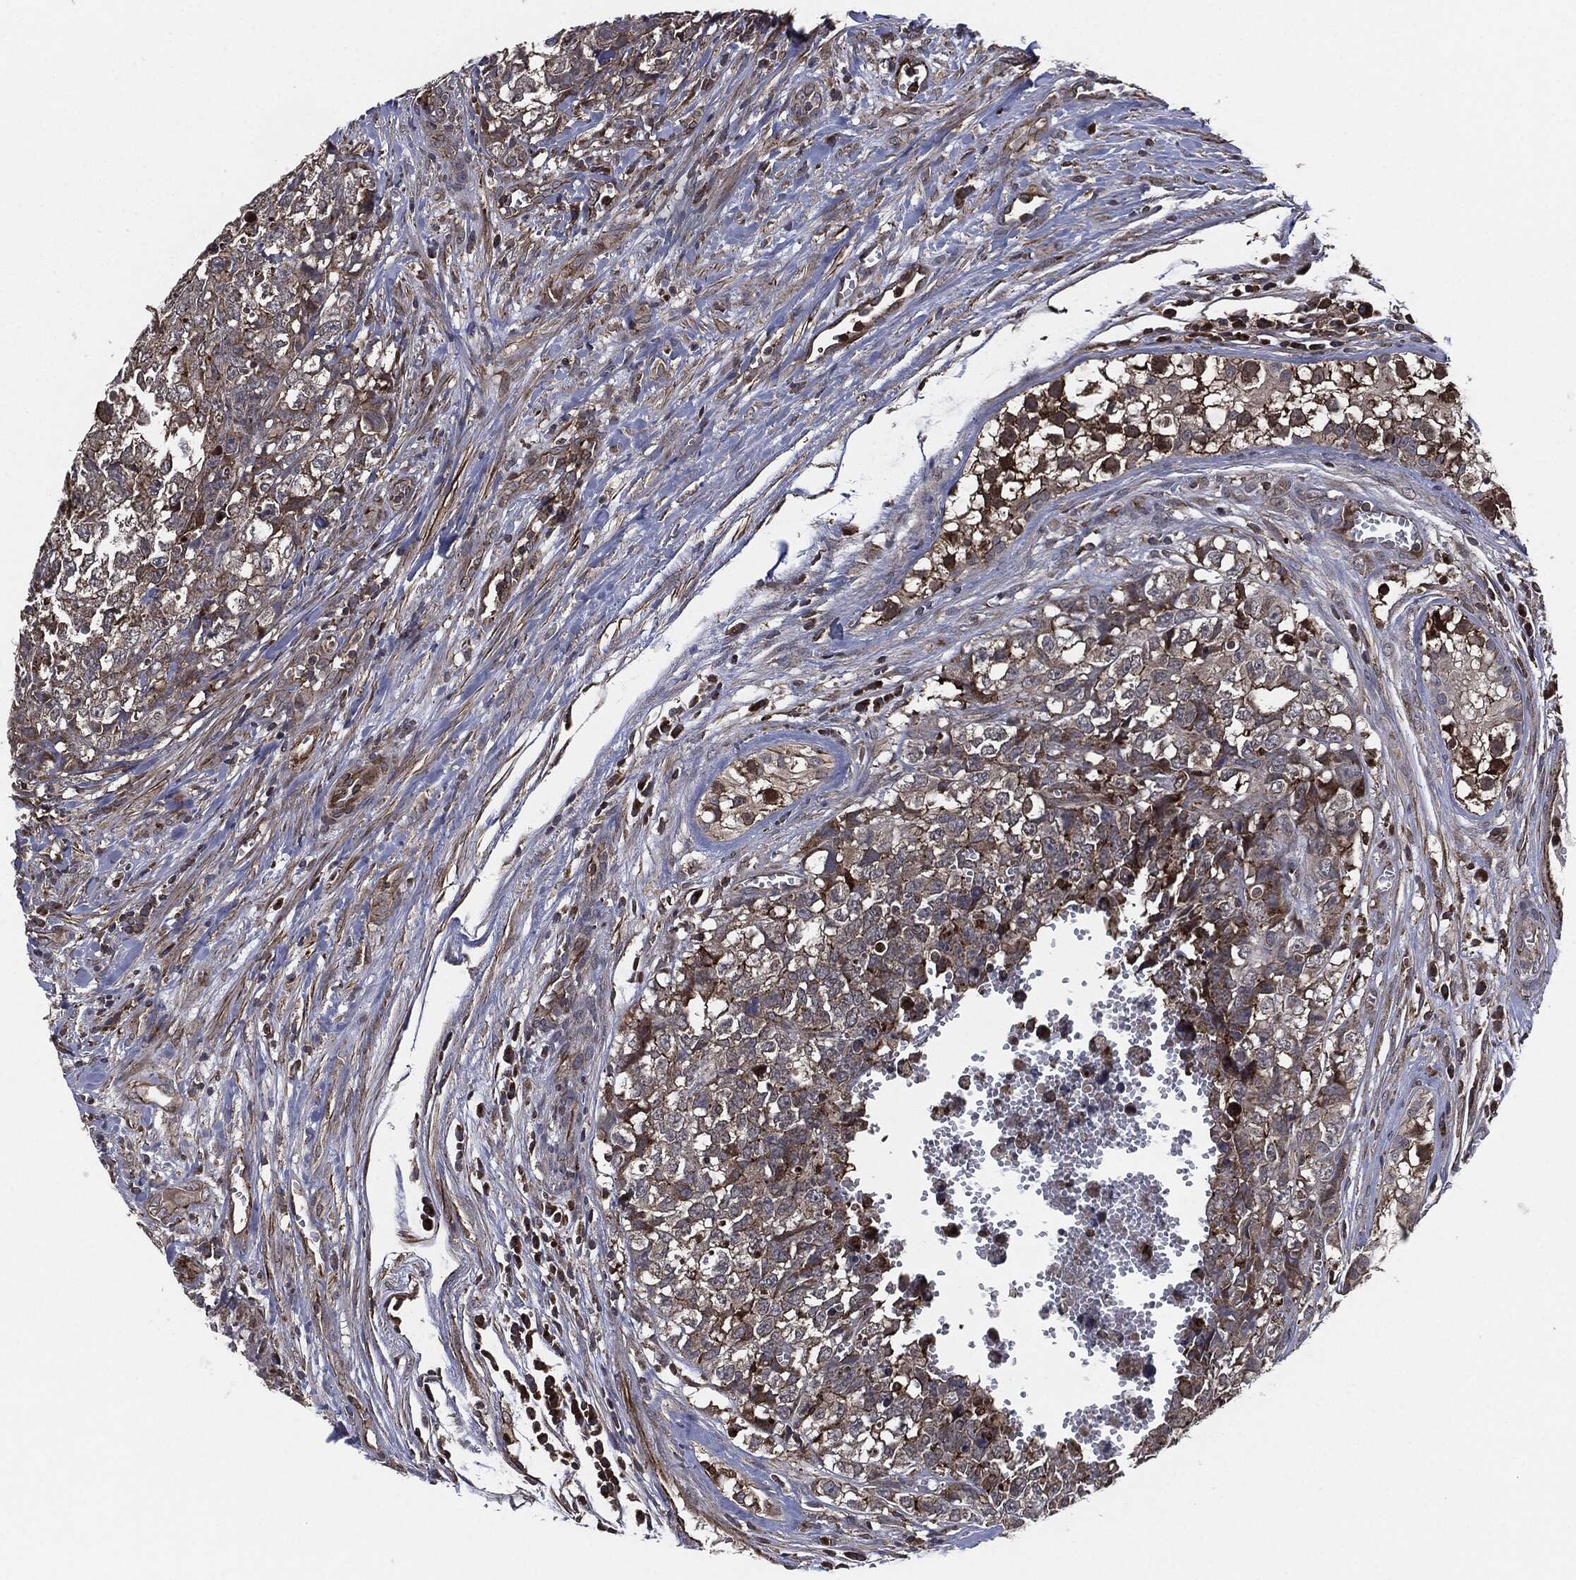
{"staining": {"intensity": "moderate", "quantity": "<25%", "location": "cytoplasmic/membranous"}, "tissue": "testis cancer", "cell_type": "Tumor cells", "image_type": "cancer", "snomed": [{"axis": "morphology", "description": "Carcinoma, Embryonal, NOS"}, {"axis": "topography", "description": "Testis"}], "caption": "Protein positivity by immunohistochemistry reveals moderate cytoplasmic/membranous positivity in about <25% of tumor cells in testis cancer (embryonal carcinoma). (Stains: DAB in brown, nuclei in blue, Microscopy: brightfield microscopy at high magnification).", "gene": "UBR1", "patient": {"sex": "male", "age": 23}}